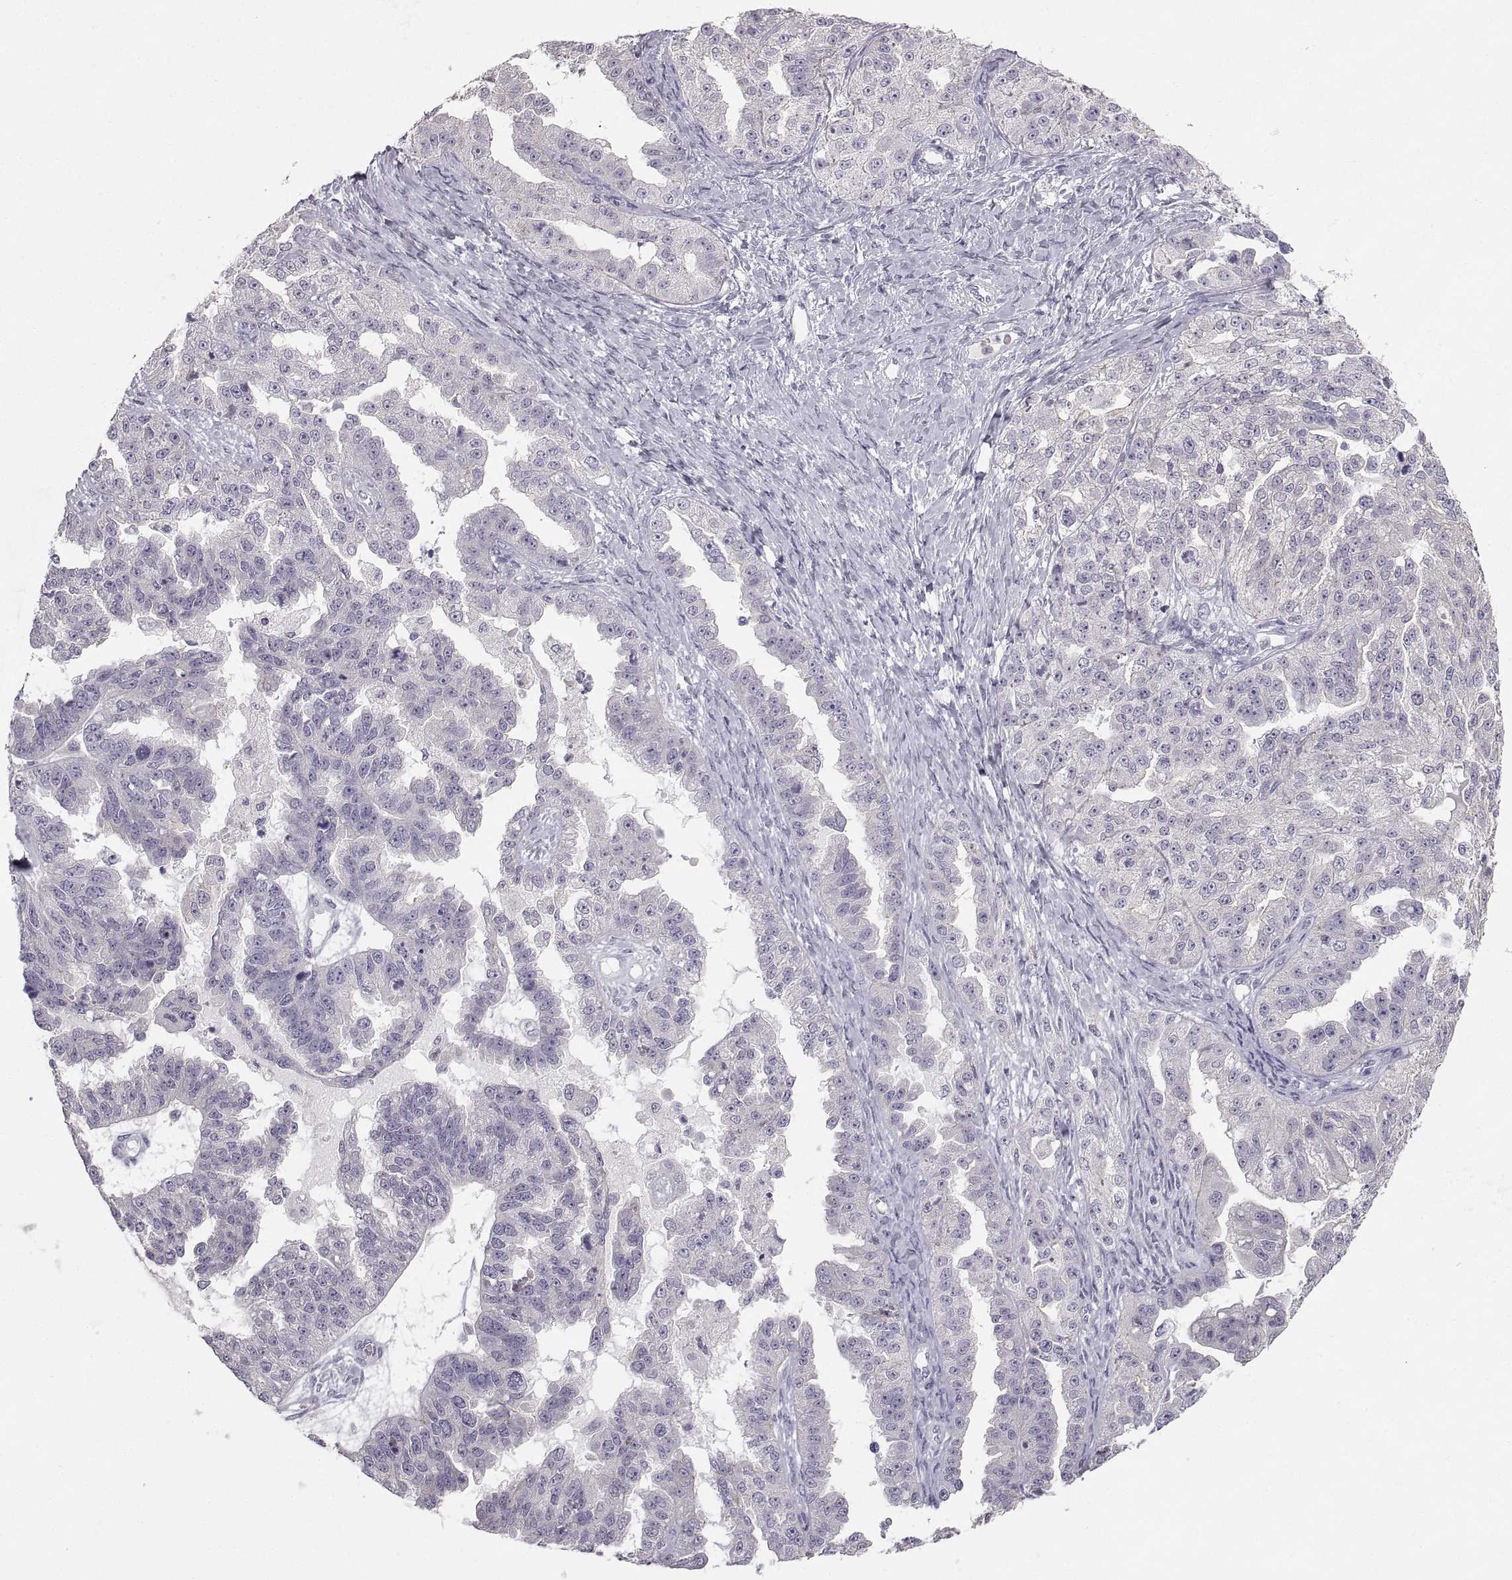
{"staining": {"intensity": "negative", "quantity": "none", "location": "none"}, "tissue": "ovarian cancer", "cell_type": "Tumor cells", "image_type": "cancer", "snomed": [{"axis": "morphology", "description": "Cystadenocarcinoma, serous, NOS"}, {"axis": "topography", "description": "Ovary"}], "caption": "Tumor cells show no significant protein positivity in ovarian cancer (serous cystadenocarcinoma). The staining is performed using DAB (3,3'-diaminobenzidine) brown chromogen with nuclei counter-stained in using hematoxylin.", "gene": "ZNF185", "patient": {"sex": "female", "age": 58}}